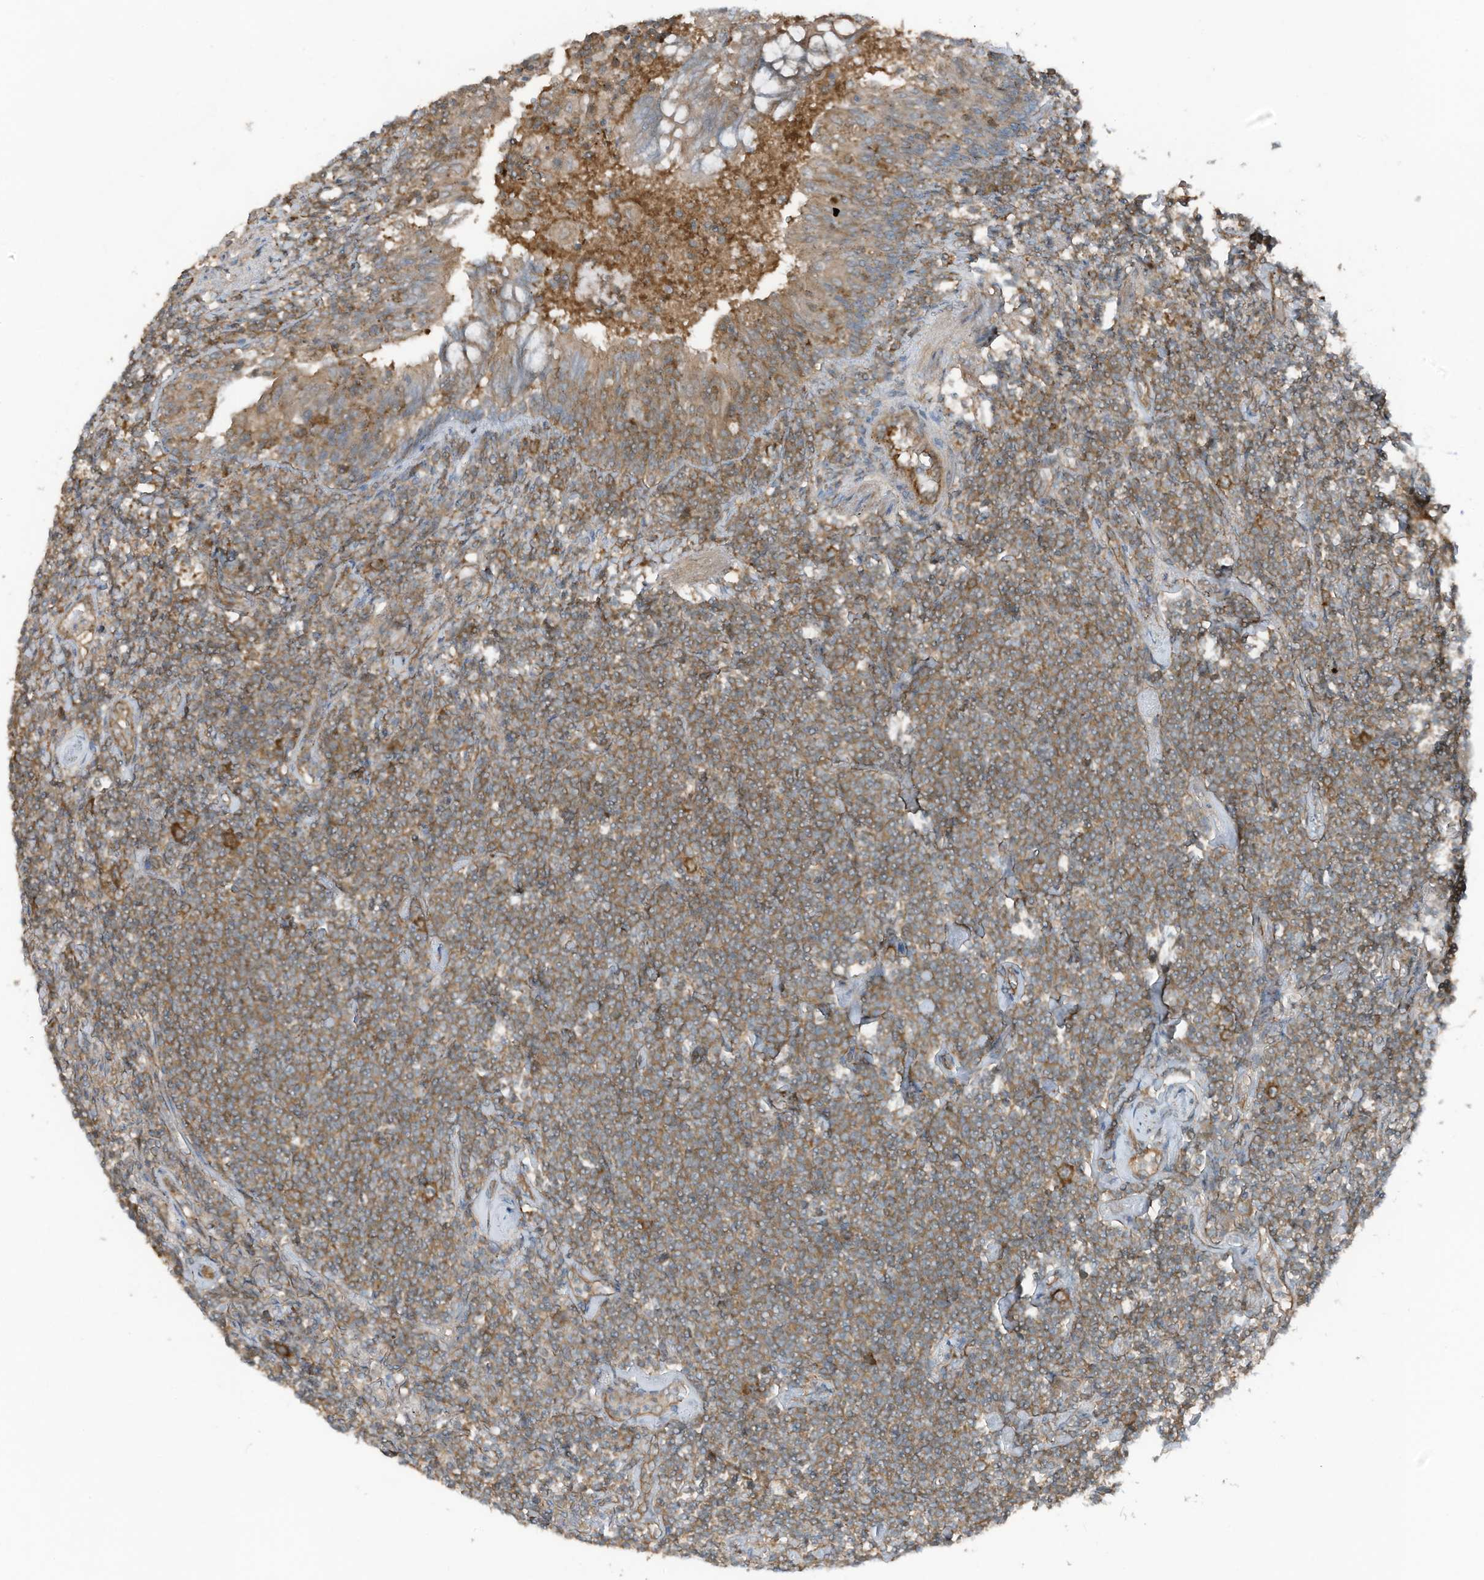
{"staining": {"intensity": "moderate", "quantity": ">75%", "location": "cytoplasmic/membranous"}, "tissue": "lymphoma", "cell_type": "Tumor cells", "image_type": "cancer", "snomed": [{"axis": "morphology", "description": "Malignant lymphoma, non-Hodgkin's type, Low grade"}, {"axis": "topography", "description": "Lung"}], "caption": "Immunohistochemistry (DAB) staining of human lymphoma displays moderate cytoplasmic/membranous protein positivity in about >75% of tumor cells.", "gene": "TXNDC9", "patient": {"sex": "female", "age": 71}}